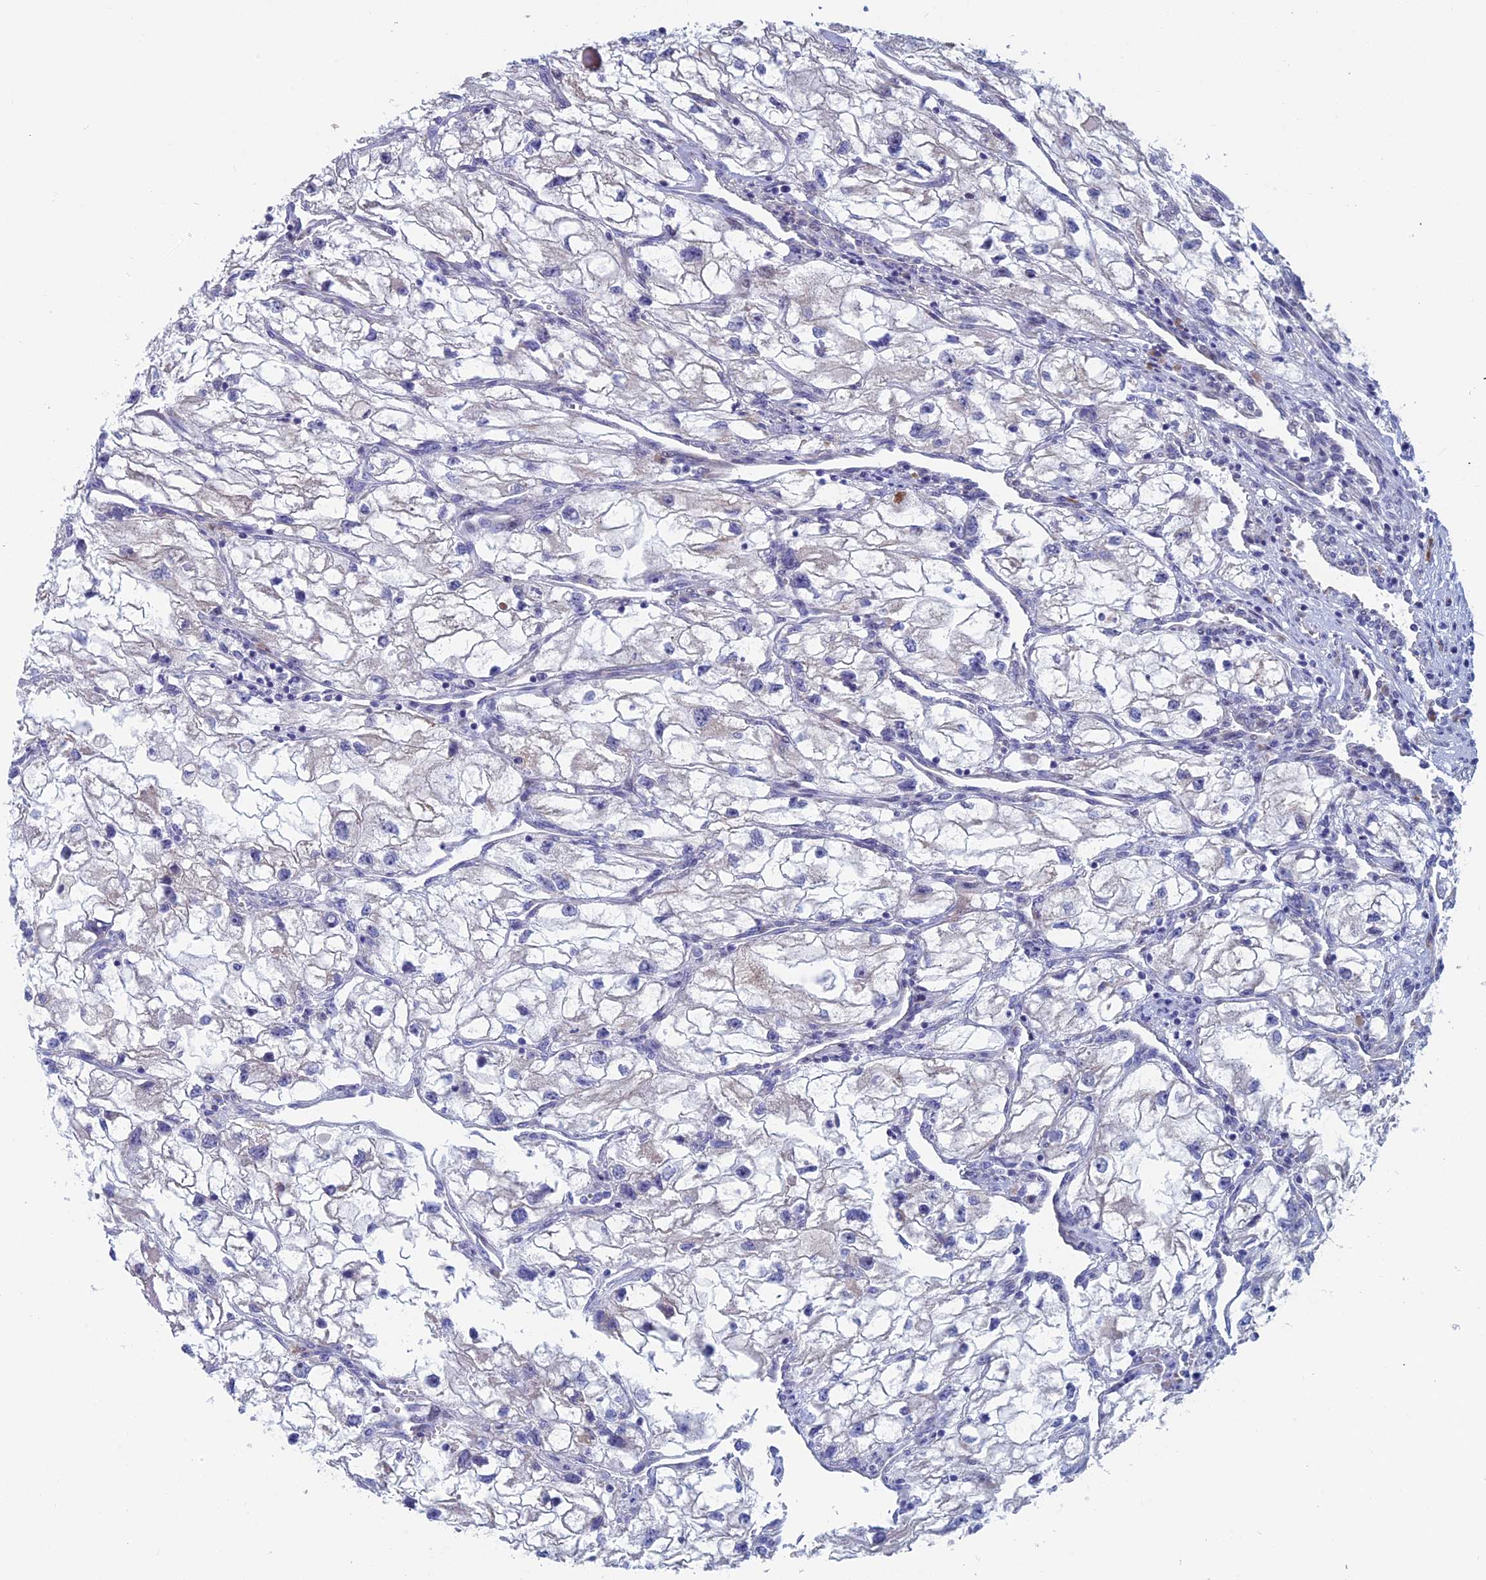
{"staining": {"intensity": "negative", "quantity": "none", "location": "none"}, "tissue": "renal cancer", "cell_type": "Tumor cells", "image_type": "cancer", "snomed": [{"axis": "morphology", "description": "Adenocarcinoma, NOS"}, {"axis": "topography", "description": "Kidney"}], "caption": "Protein analysis of adenocarcinoma (renal) displays no significant positivity in tumor cells.", "gene": "NIBAN3", "patient": {"sex": "female", "age": 70}}